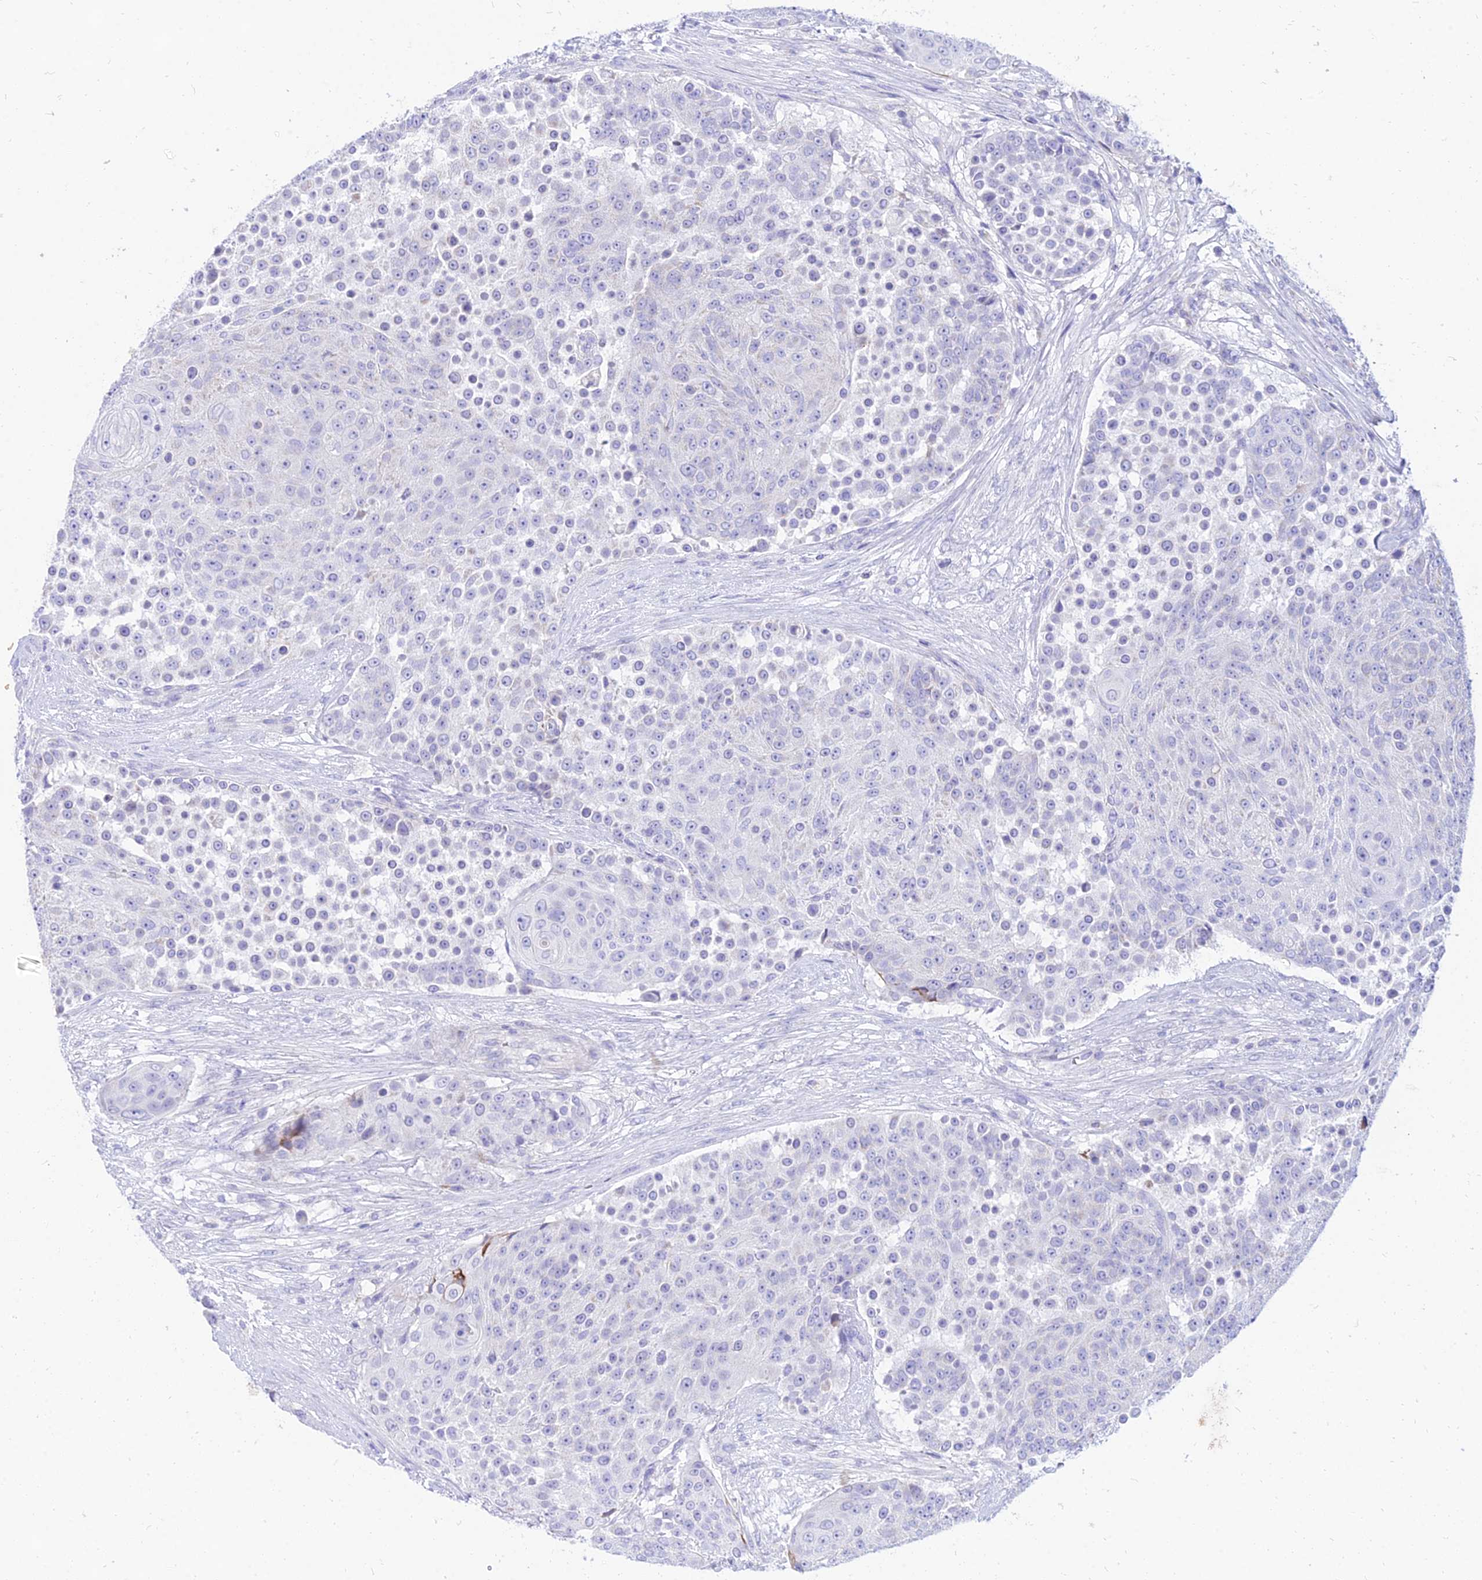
{"staining": {"intensity": "negative", "quantity": "none", "location": "none"}, "tissue": "urothelial cancer", "cell_type": "Tumor cells", "image_type": "cancer", "snomed": [{"axis": "morphology", "description": "Urothelial carcinoma, High grade"}, {"axis": "topography", "description": "Urinary bladder"}], "caption": "Tumor cells show no significant expression in high-grade urothelial carcinoma.", "gene": "PKN3", "patient": {"sex": "female", "age": 63}}